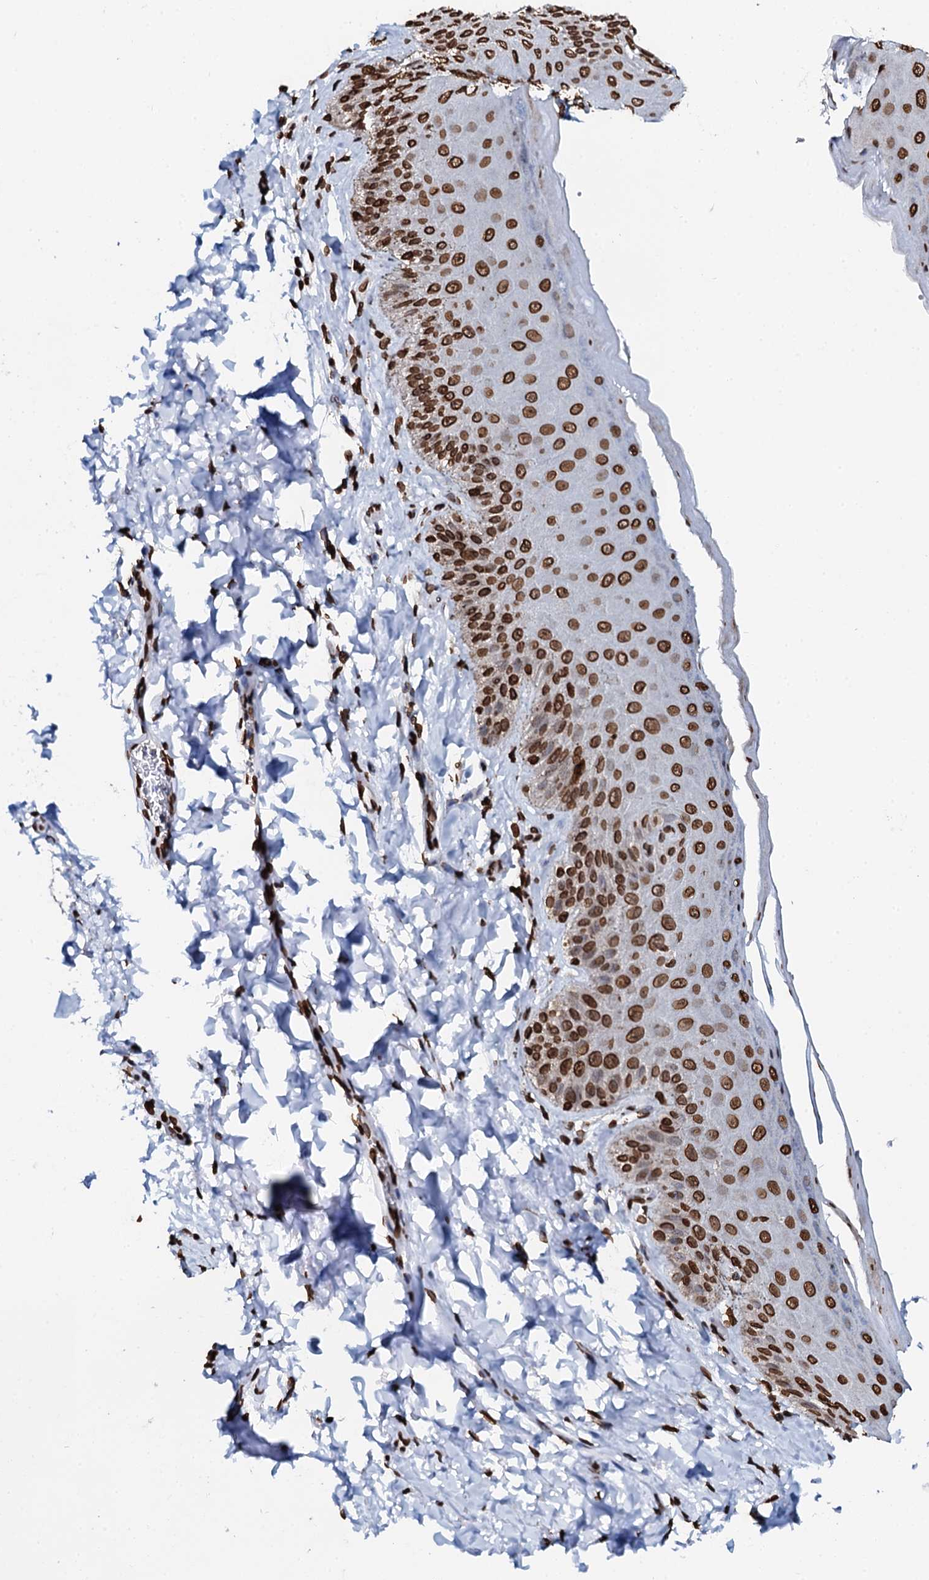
{"staining": {"intensity": "strong", "quantity": ">75%", "location": "nuclear"}, "tissue": "skin", "cell_type": "Epidermal cells", "image_type": "normal", "snomed": [{"axis": "morphology", "description": "Normal tissue, NOS"}, {"axis": "topography", "description": "Anal"}], "caption": "This is an image of immunohistochemistry staining of unremarkable skin, which shows strong expression in the nuclear of epidermal cells.", "gene": "KATNAL2", "patient": {"sex": "male", "age": 44}}